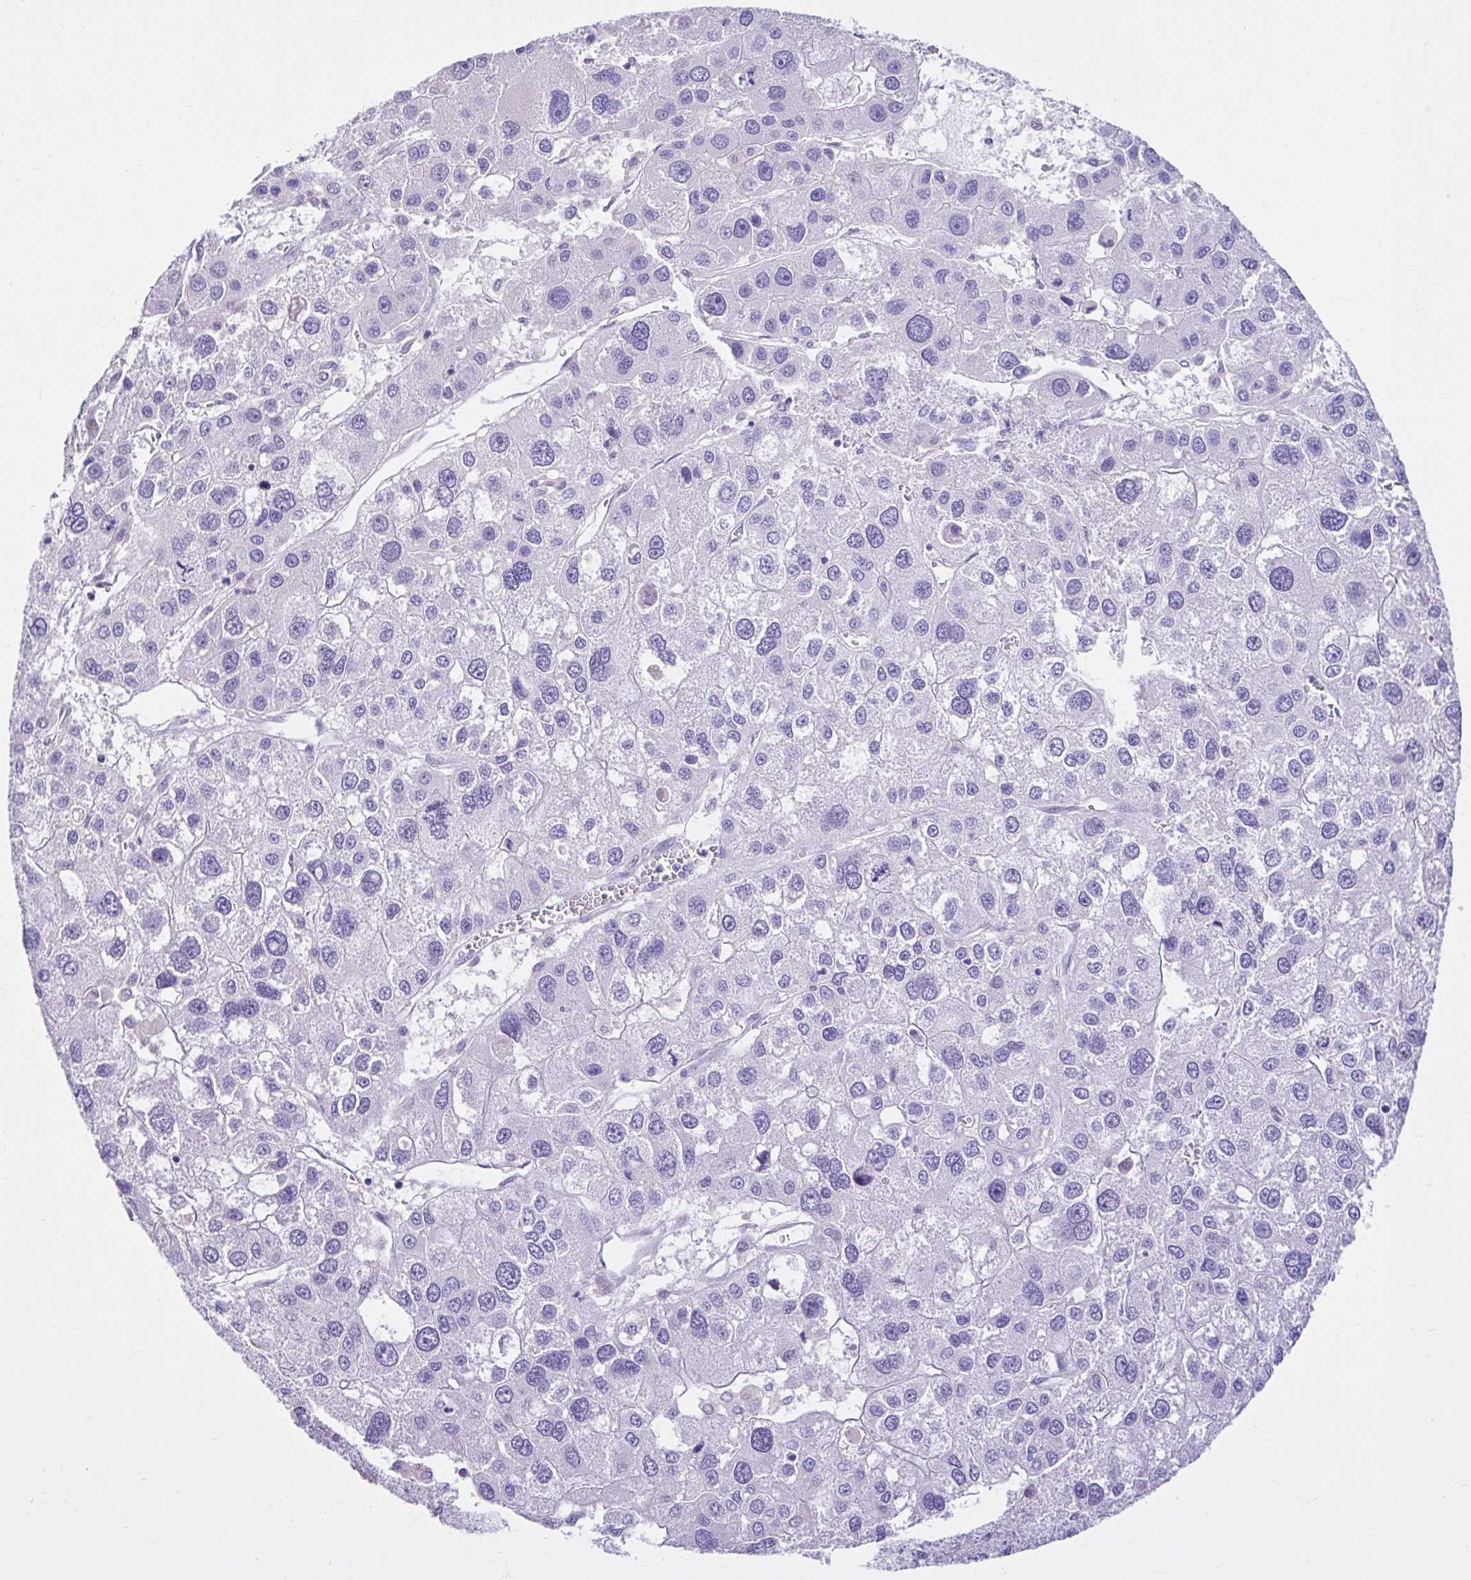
{"staining": {"intensity": "negative", "quantity": "none", "location": "none"}, "tissue": "liver cancer", "cell_type": "Tumor cells", "image_type": "cancer", "snomed": [{"axis": "morphology", "description": "Carcinoma, Hepatocellular, NOS"}, {"axis": "topography", "description": "Liver"}], "caption": "High magnification brightfield microscopy of liver hepatocellular carcinoma stained with DAB (3,3'-diaminobenzidine) (brown) and counterstained with hematoxylin (blue): tumor cells show no significant positivity. (Immunohistochemistry (ihc), brightfield microscopy, high magnification).", "gene": "NHLH2", "patient": {"sex": "male", "age": 73}}